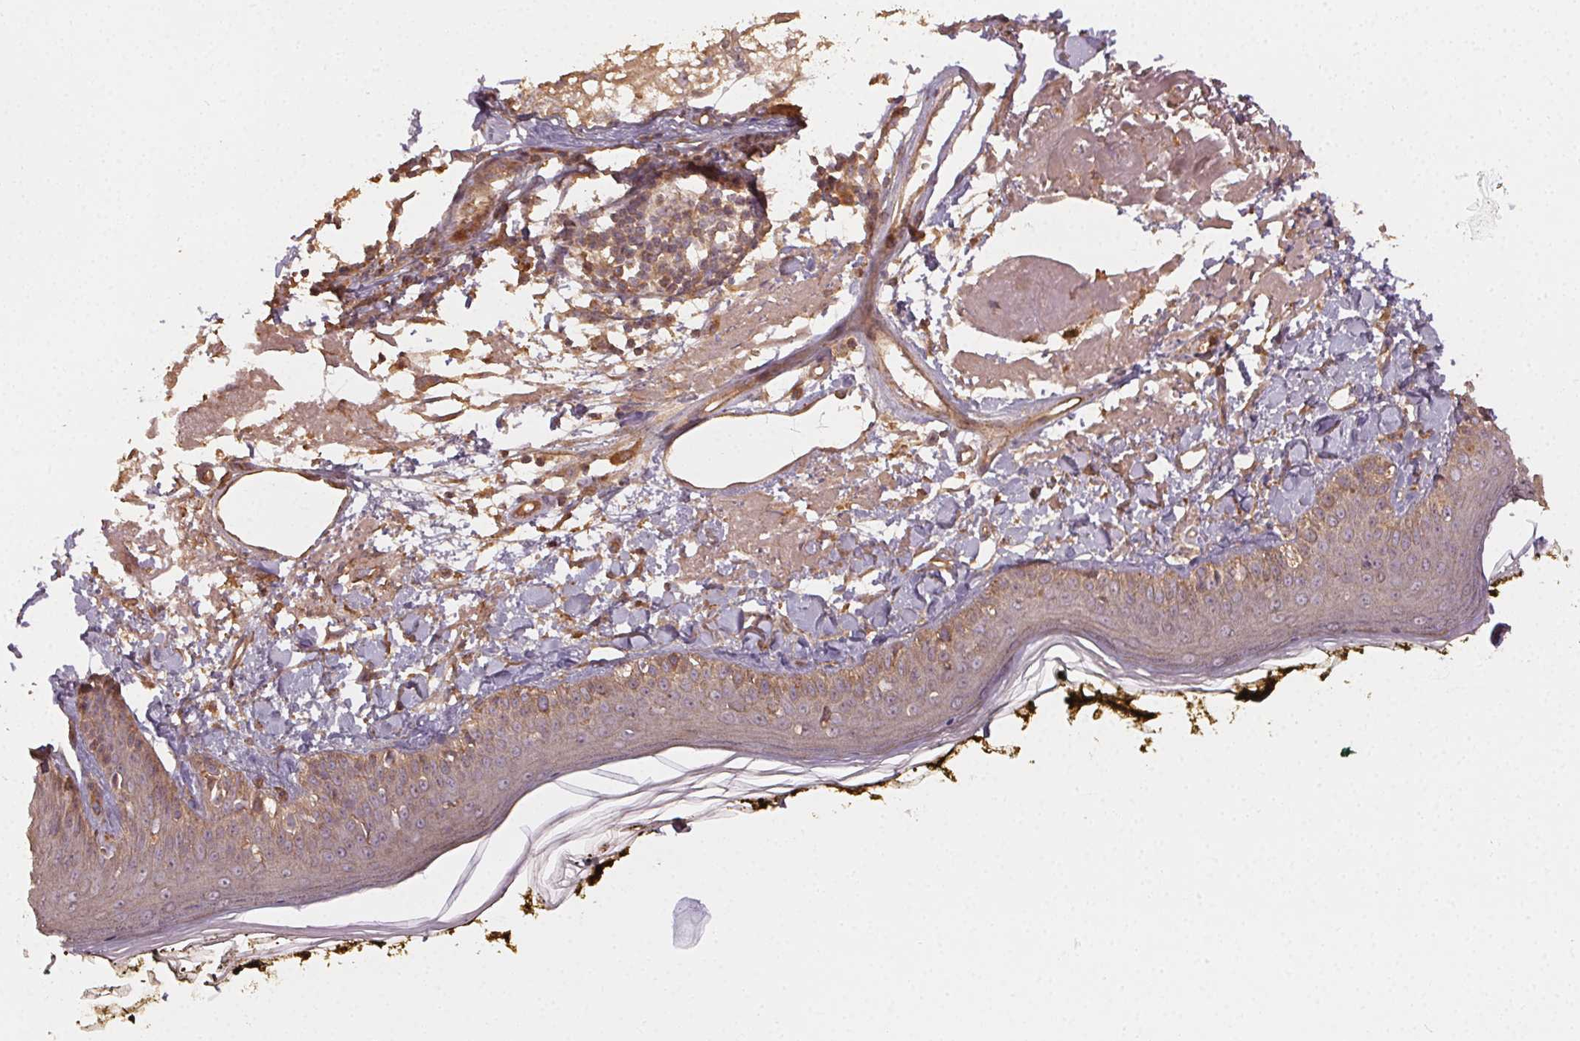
{"staining": {"intensity": "moderate", "quantity": ">75%", "location": "cytoplasmic/membranous"}, "tissue": "skin", "cell_type": "Fibroblasts", "image_type": "normal", "snomed": [{"axis": "morphology", "description": "Normal tissue, NOS"}, {"axis": "topography", "description": "Skin"}], "caption": "A brown stain labels moderate cytoplasmic/membranous staining of a protein in fibroblasts of unremarkable human skin.", "gene": "RALA", "patient": {"sex": "male", "age": 76}}